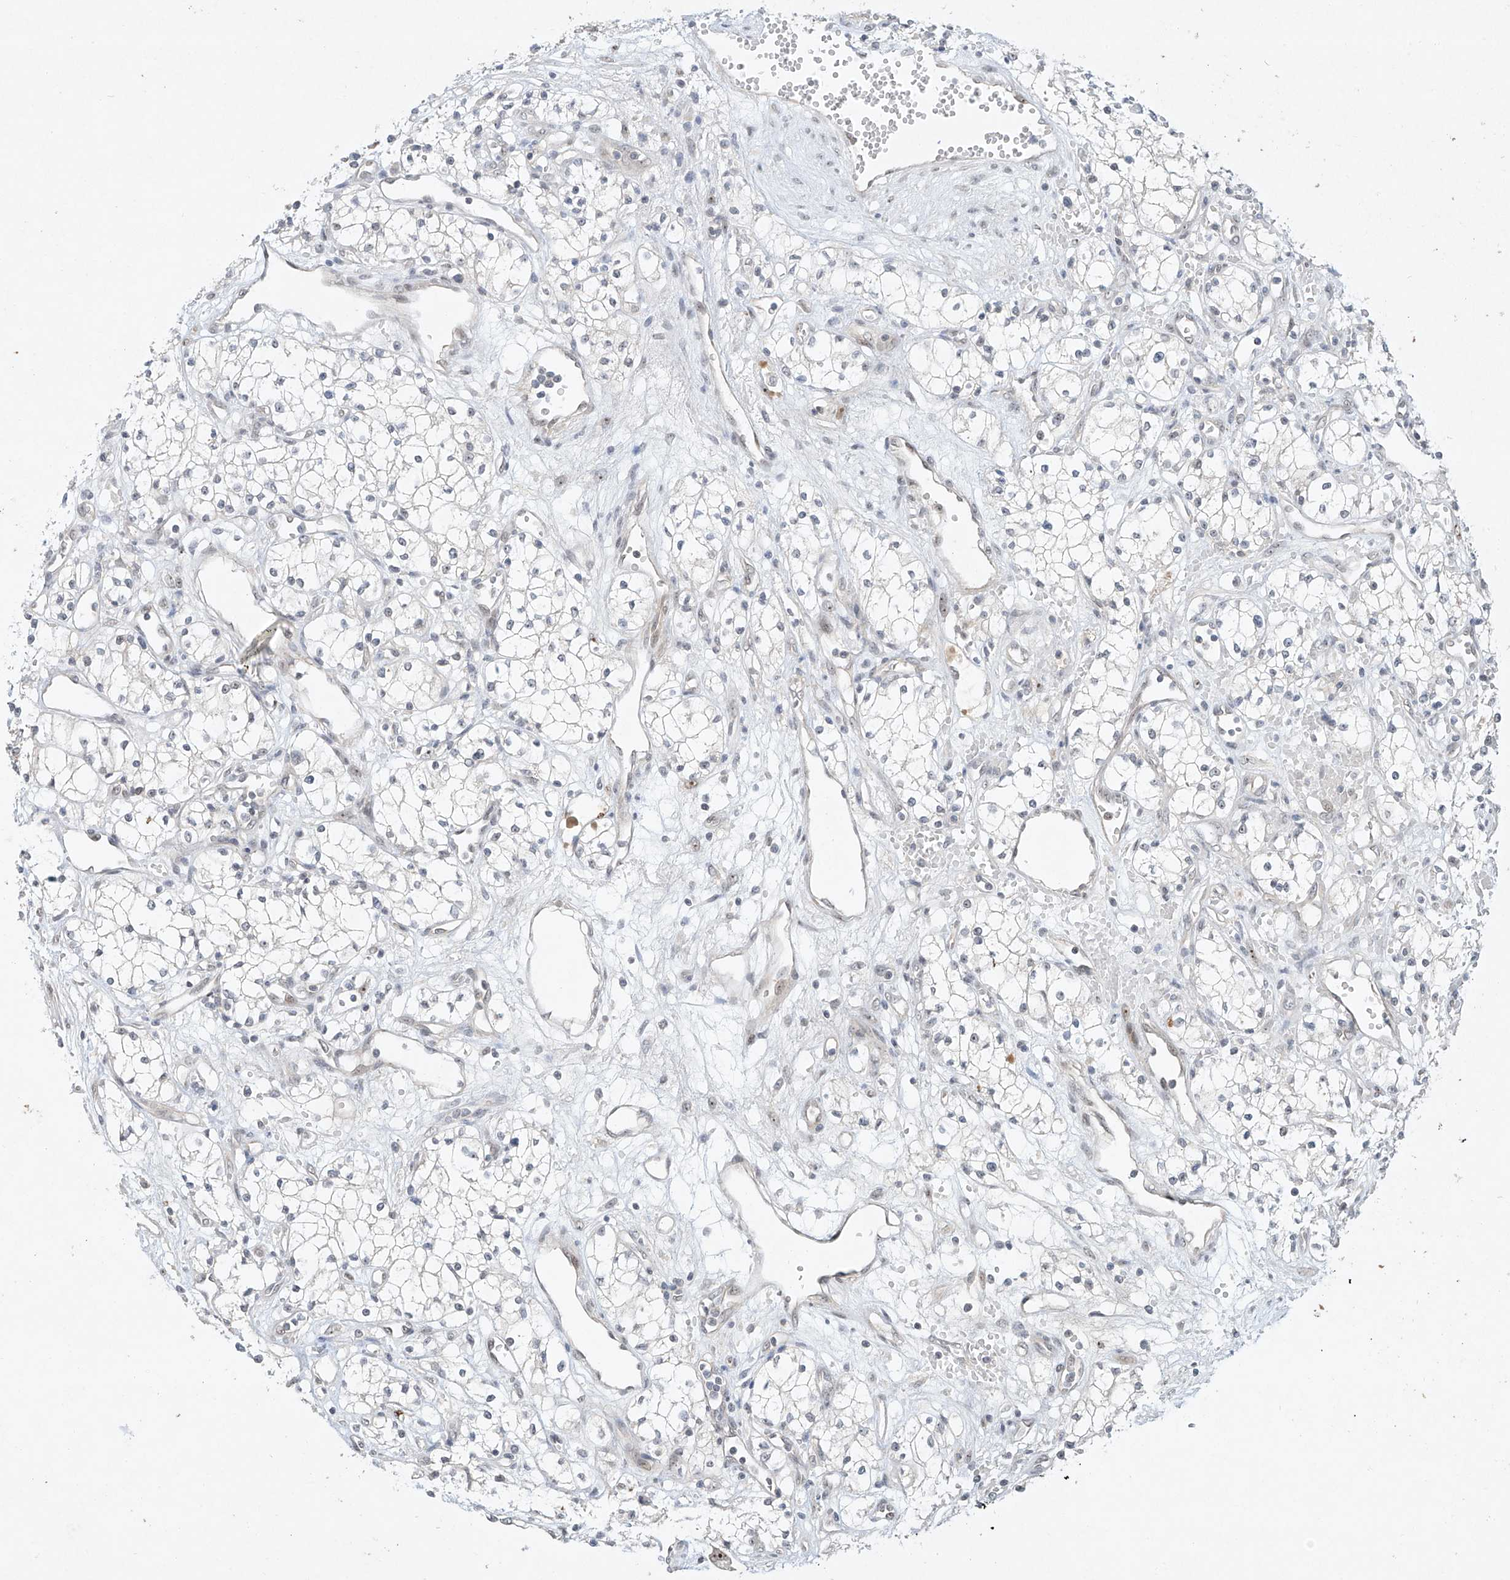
{"staining": {"intensity": "negative", "quantity": "none", "location": "none"}, "tissue": "renal cancer", "cell_type": "Tumor cells", "image_type": "cancer", "snomed": [{"axis": "morphology", "description": "Adenocarcinoma, NOS"}, {"axis": "topography", "description": "Kidney"}], "caption": "Immunohistochemistry image of neoplastic tissue: human adenocarcinoma (renal) stained with DAB (3,3'-diaminobenzidine) reveals no significant protein expression in tumor cells.", "gene": "TASP1", "patient": {"sex": "male", "age": 59}}